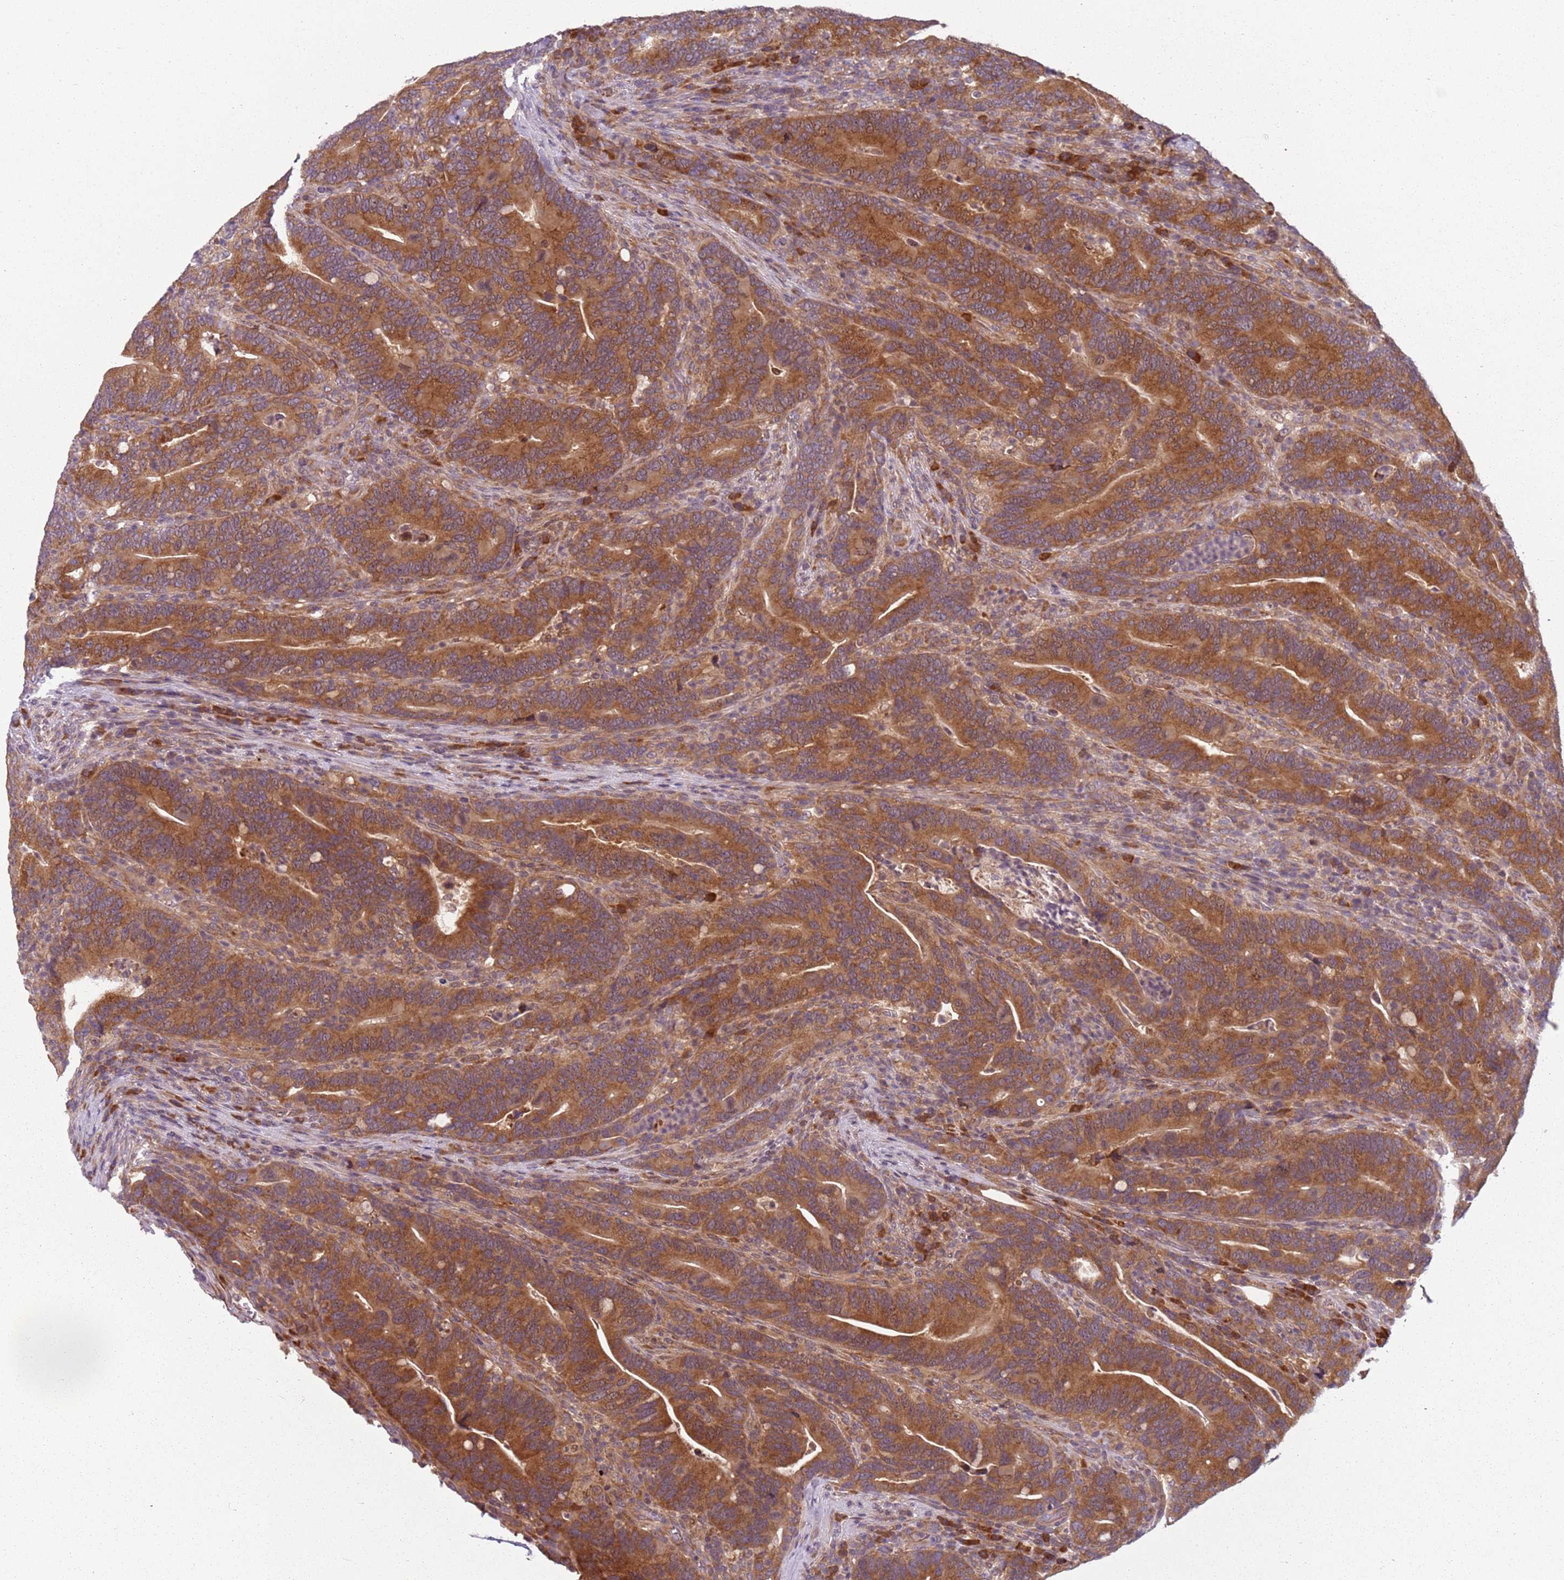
{"staining": {"intensity": "moderate", "quantity": ">75%", "location": "cytoplasmic/membranous"}, "tissue": "colorectal cancer", "cell_type": "Tumor cells", "image_type": "cancer", "snomed": [{"axis": "morphology", "description": "Adenocarcinoma, NOS"}, {"axis": "topography", "description": "Colon"}], "caption": "The micrograph demonstrates a brown stain indicating the presence of a protein in the cytoplasmic/membranous of tumor cells in colorectal cancer (adenocarcinoma).", "gene": "RPS28", "patient": {"sex": "female", "age": 66}}